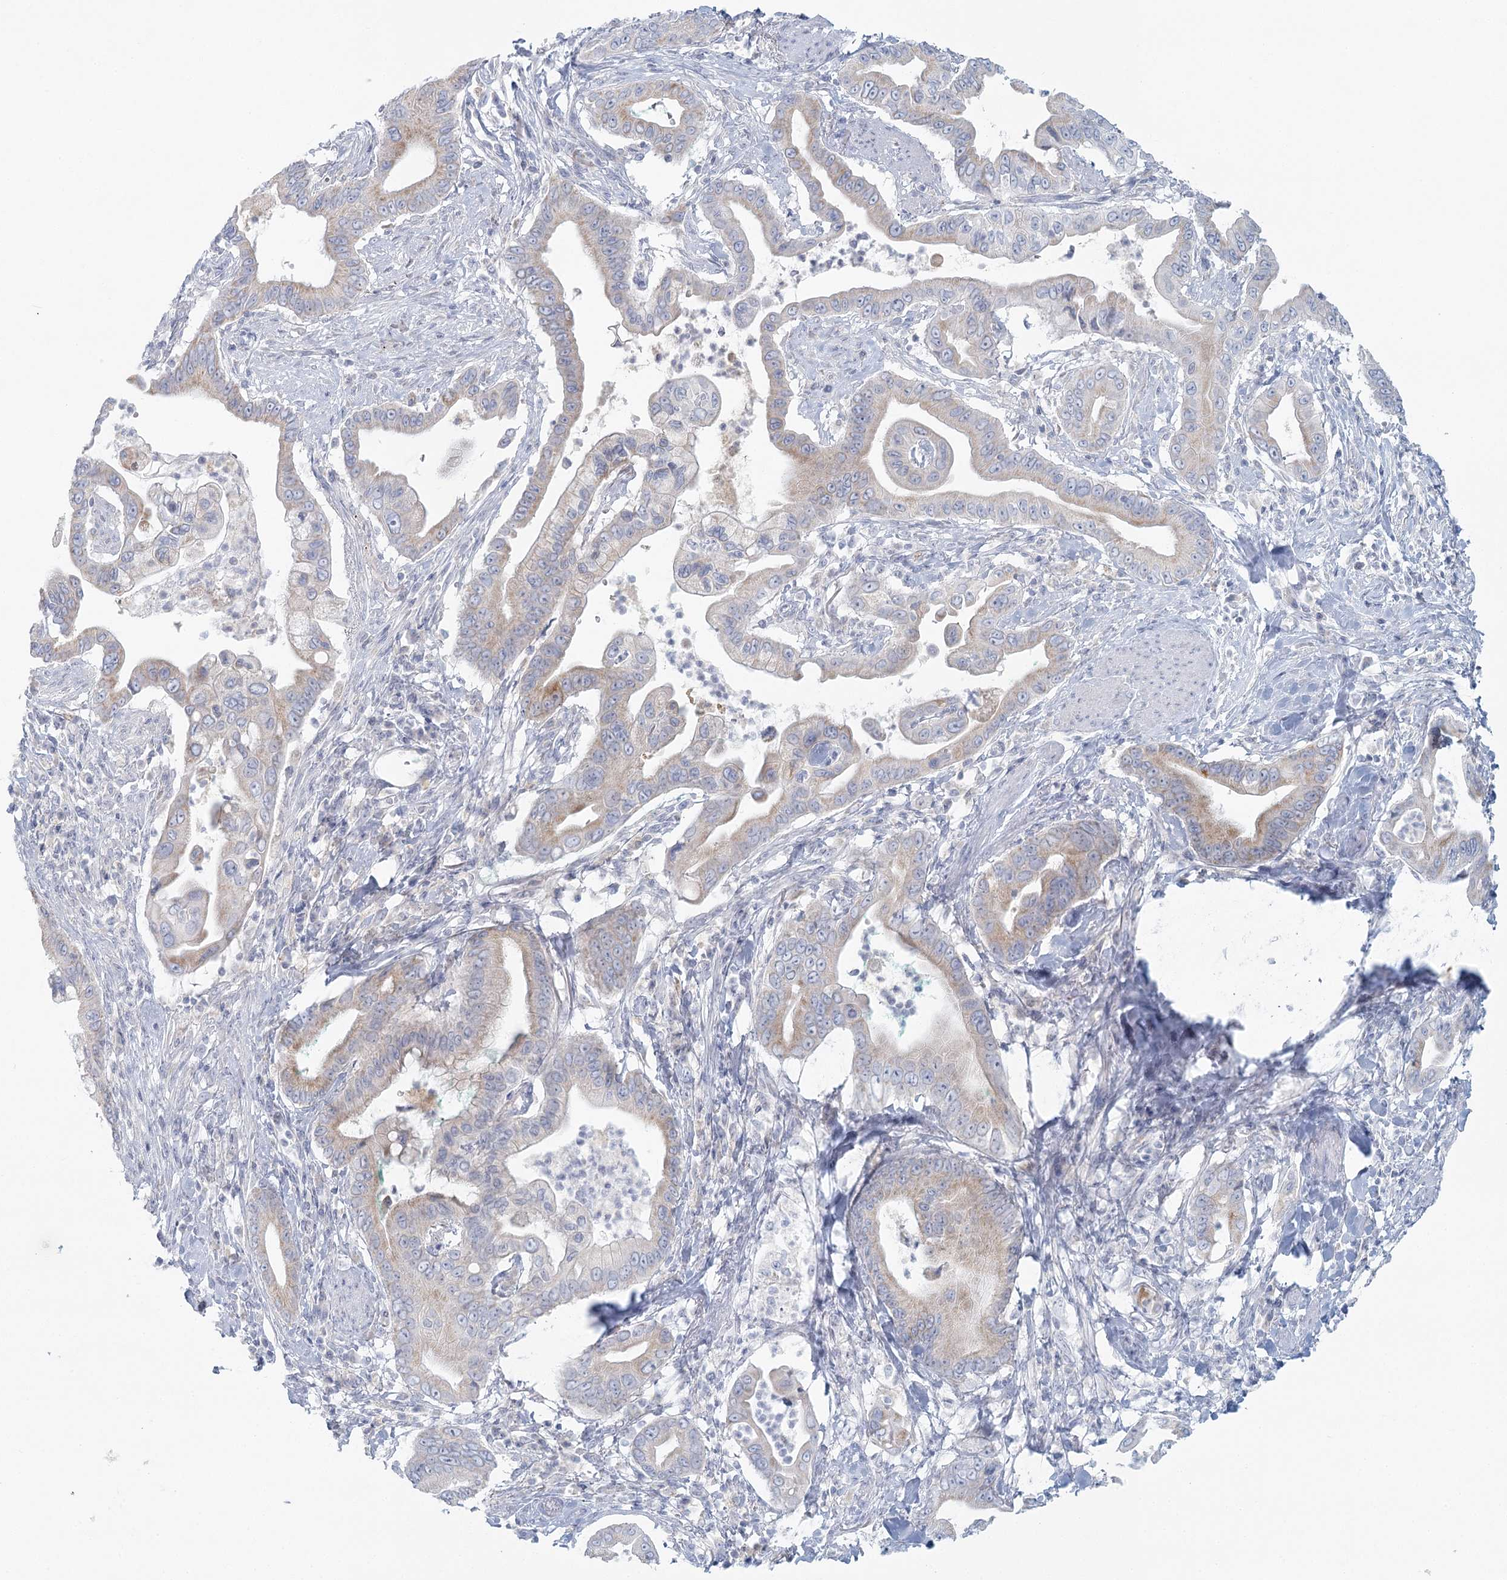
{"staining": {"intensity": "weak", "quantity": "25%-75%", "location": "cytoplasmic/membranous"}, "tissue": "pancreatic cancer", "cell_type": "Tumor cells", "image_type": "cancer", "snomed": [{"axis": "morphology", "description": "Adenocarcinoma, NOS"}, {"axis": "topography", "description": "Pancreas"}], "caption": "Protein staining exhibits weak cytoplasmic/membranous expression in approximately 25%-75% of tumor cells in pancreatic cancer.", "gene": "BPHL", "patient": {"sex": "male", "age": 78}}